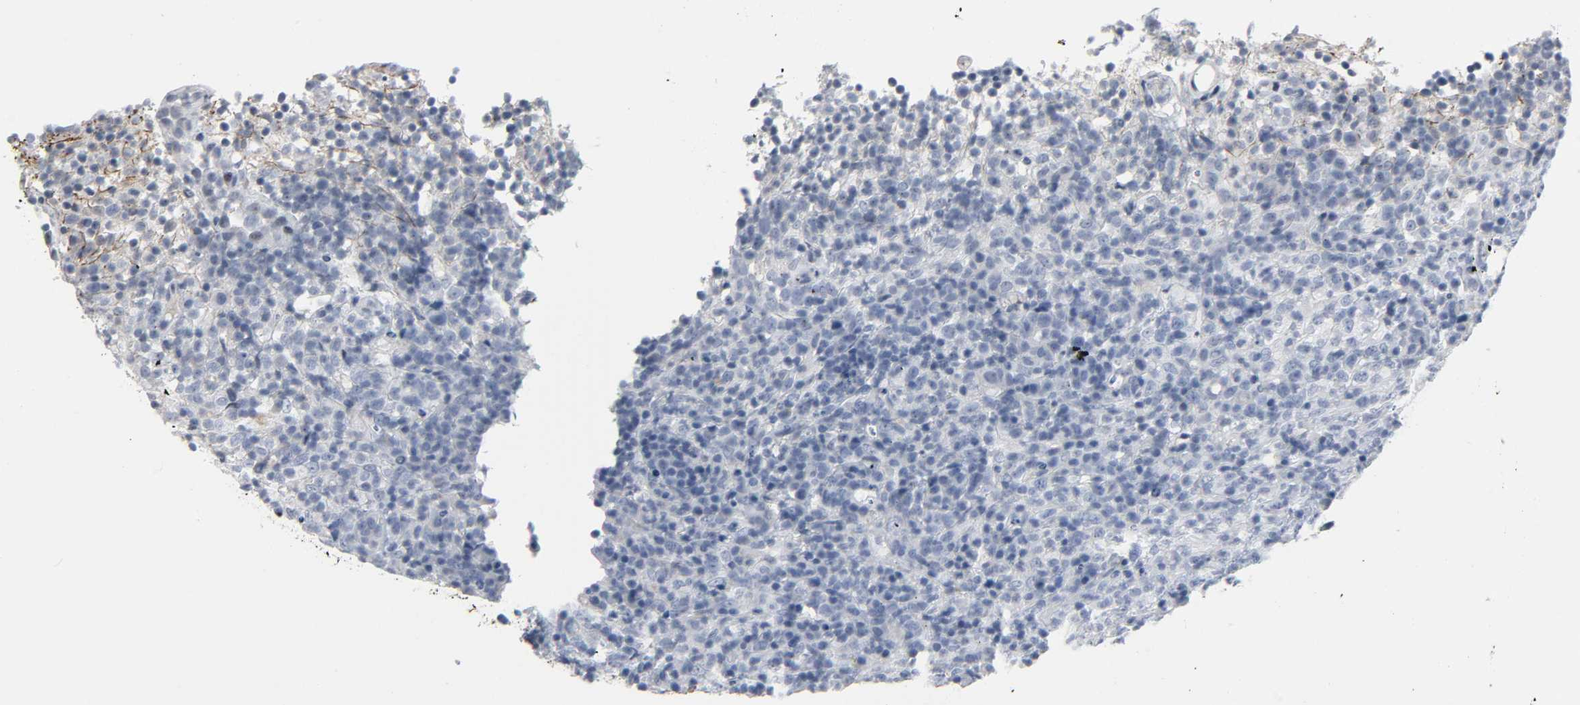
{"staining": {"intensity": "negative", "quantity": "none", "location": "none"}, "tissue": "lymphoma", "cell_type": "Tumor cells", "image_type": "cancer", "snomed": [{"axis": "morphology", "description": "Malignant lymphoma, non-Hodgkin's type, High grade"}, {"axis": "topography", "description": "Lymph node"}], "caption": "An IHC photomicrograph of lymphoma is shown. There is no staining in tumor cells of lymphoma. Brightfield microscopy of immunohistochemistry stained with DAB (brown) and hematoxylin (blue), captured at high magnification.", "gene": "FBLN5", "patient": {"sex": "female", "age": 76}}